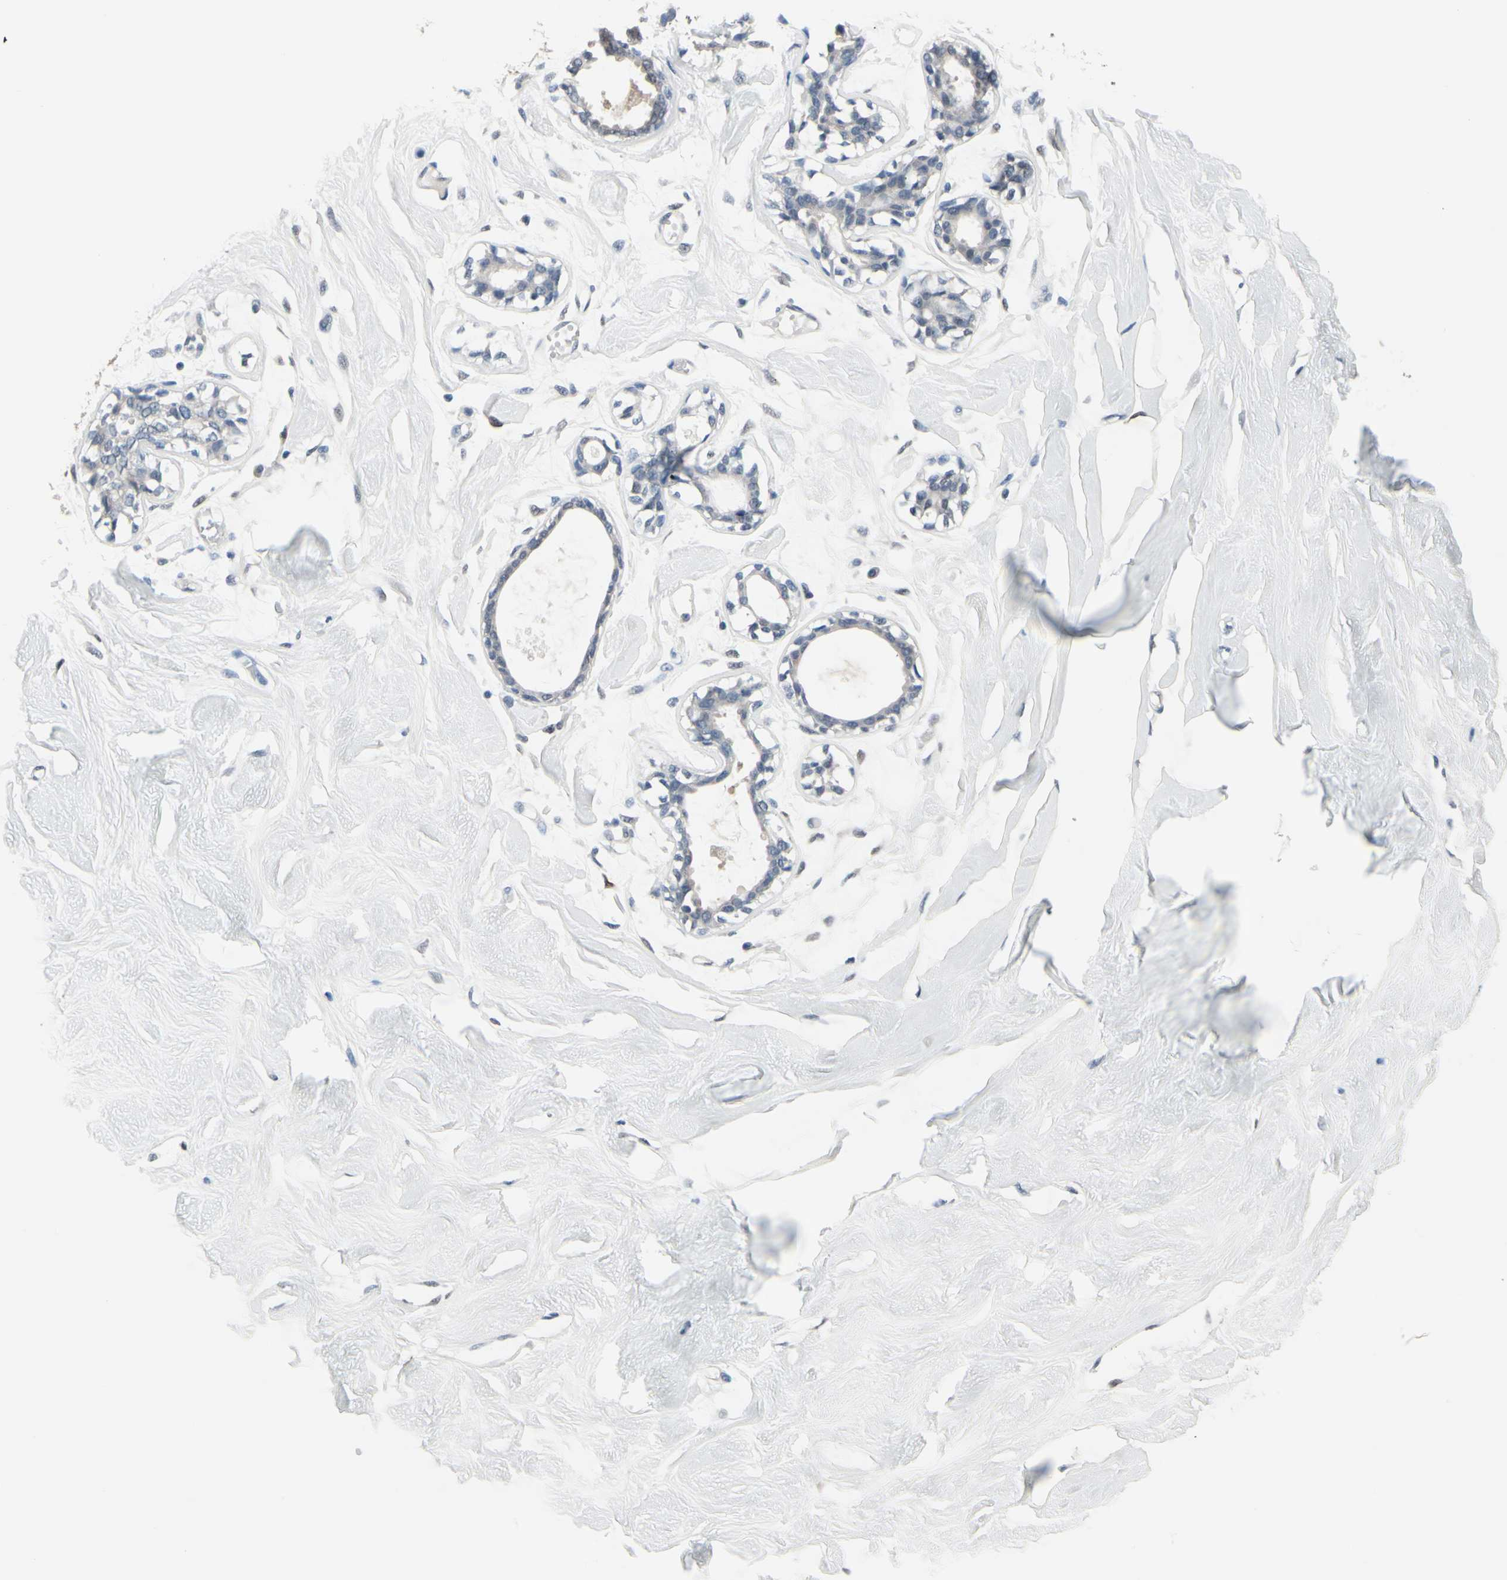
{"staining": {"intensity": "moderate", "quantity": ">75%", "location": "cytoplasmic/membranous,nuclear"}, "tissue": "breast", "cell_type": "Adipocytes", "image_type": "normal", "snomed": [{"axis": "morphology", "description": "Normal tissue, NOS"}, {"axis": "topography", "description": "Breast"}, {"axis": "topography", "description": "Soft tissue"}], "caption": "The micrograph reveals staining of benign breast, revealing moderate cytoplasmic/membranous,nuclear protein staining (brown color) within adipocytes.", "gene": "PRDX6", "patient": {"sex": "female", "age": 25}}